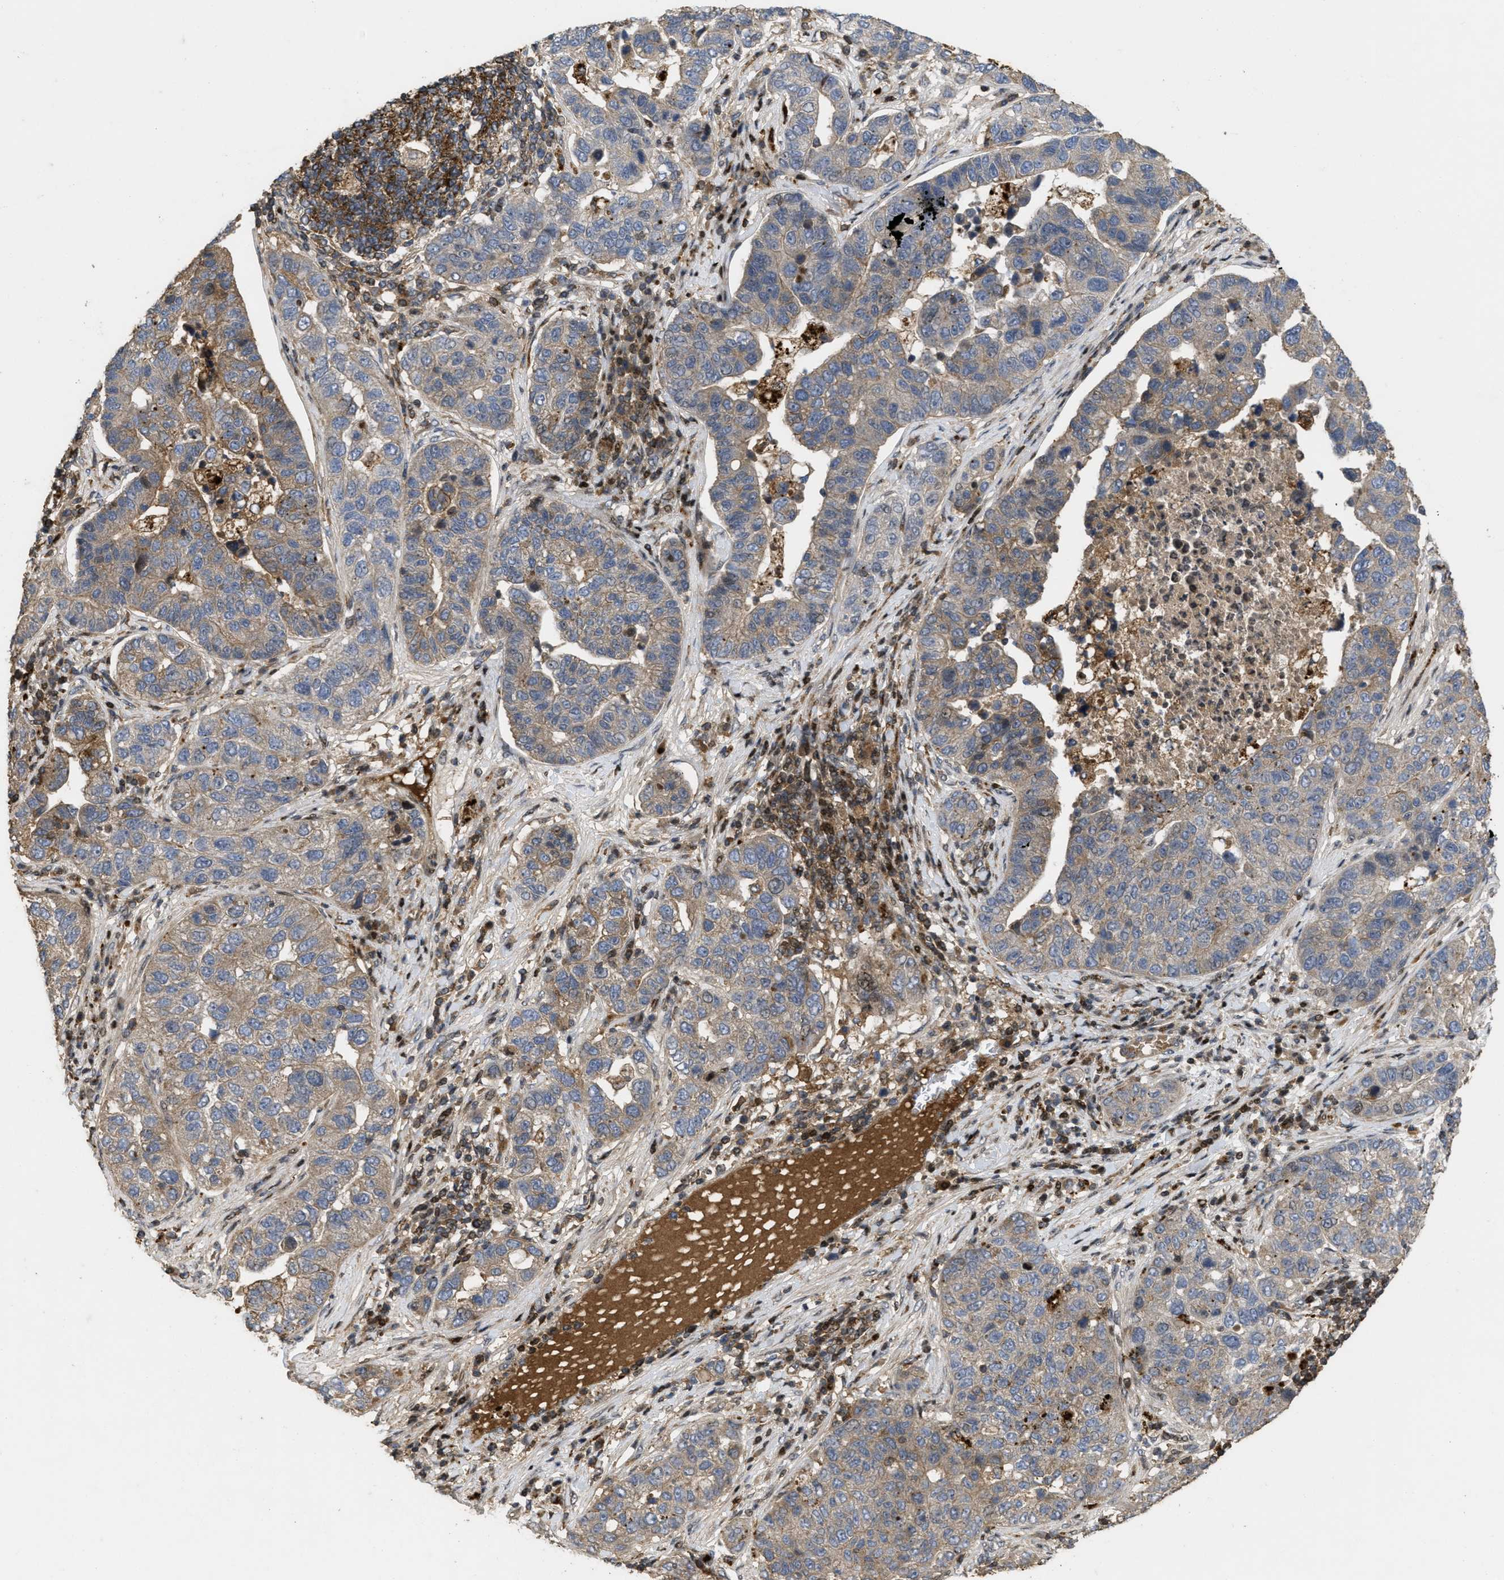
{"staining": {"intensity": "weak", "quantity": "25%-75%", "location": "cytoplasmic/membranous"}, "tissue": "pancreatic cancer", "cell_type": "Tumor cells", "image_type": "cancer", "snomed": [{"axis": "morphology", "description": "Adenocarcinoma, NOS"}, {"axis": "topography", "description": "Pancreas"}], "caption": "The image shows a brown stain indicating the presence of a protein in the cytoplasmic/membranous of tumor cells in pancreatic cancer.", "gene": "CBR3", "patient": {"sex": "female", "age": 61}}